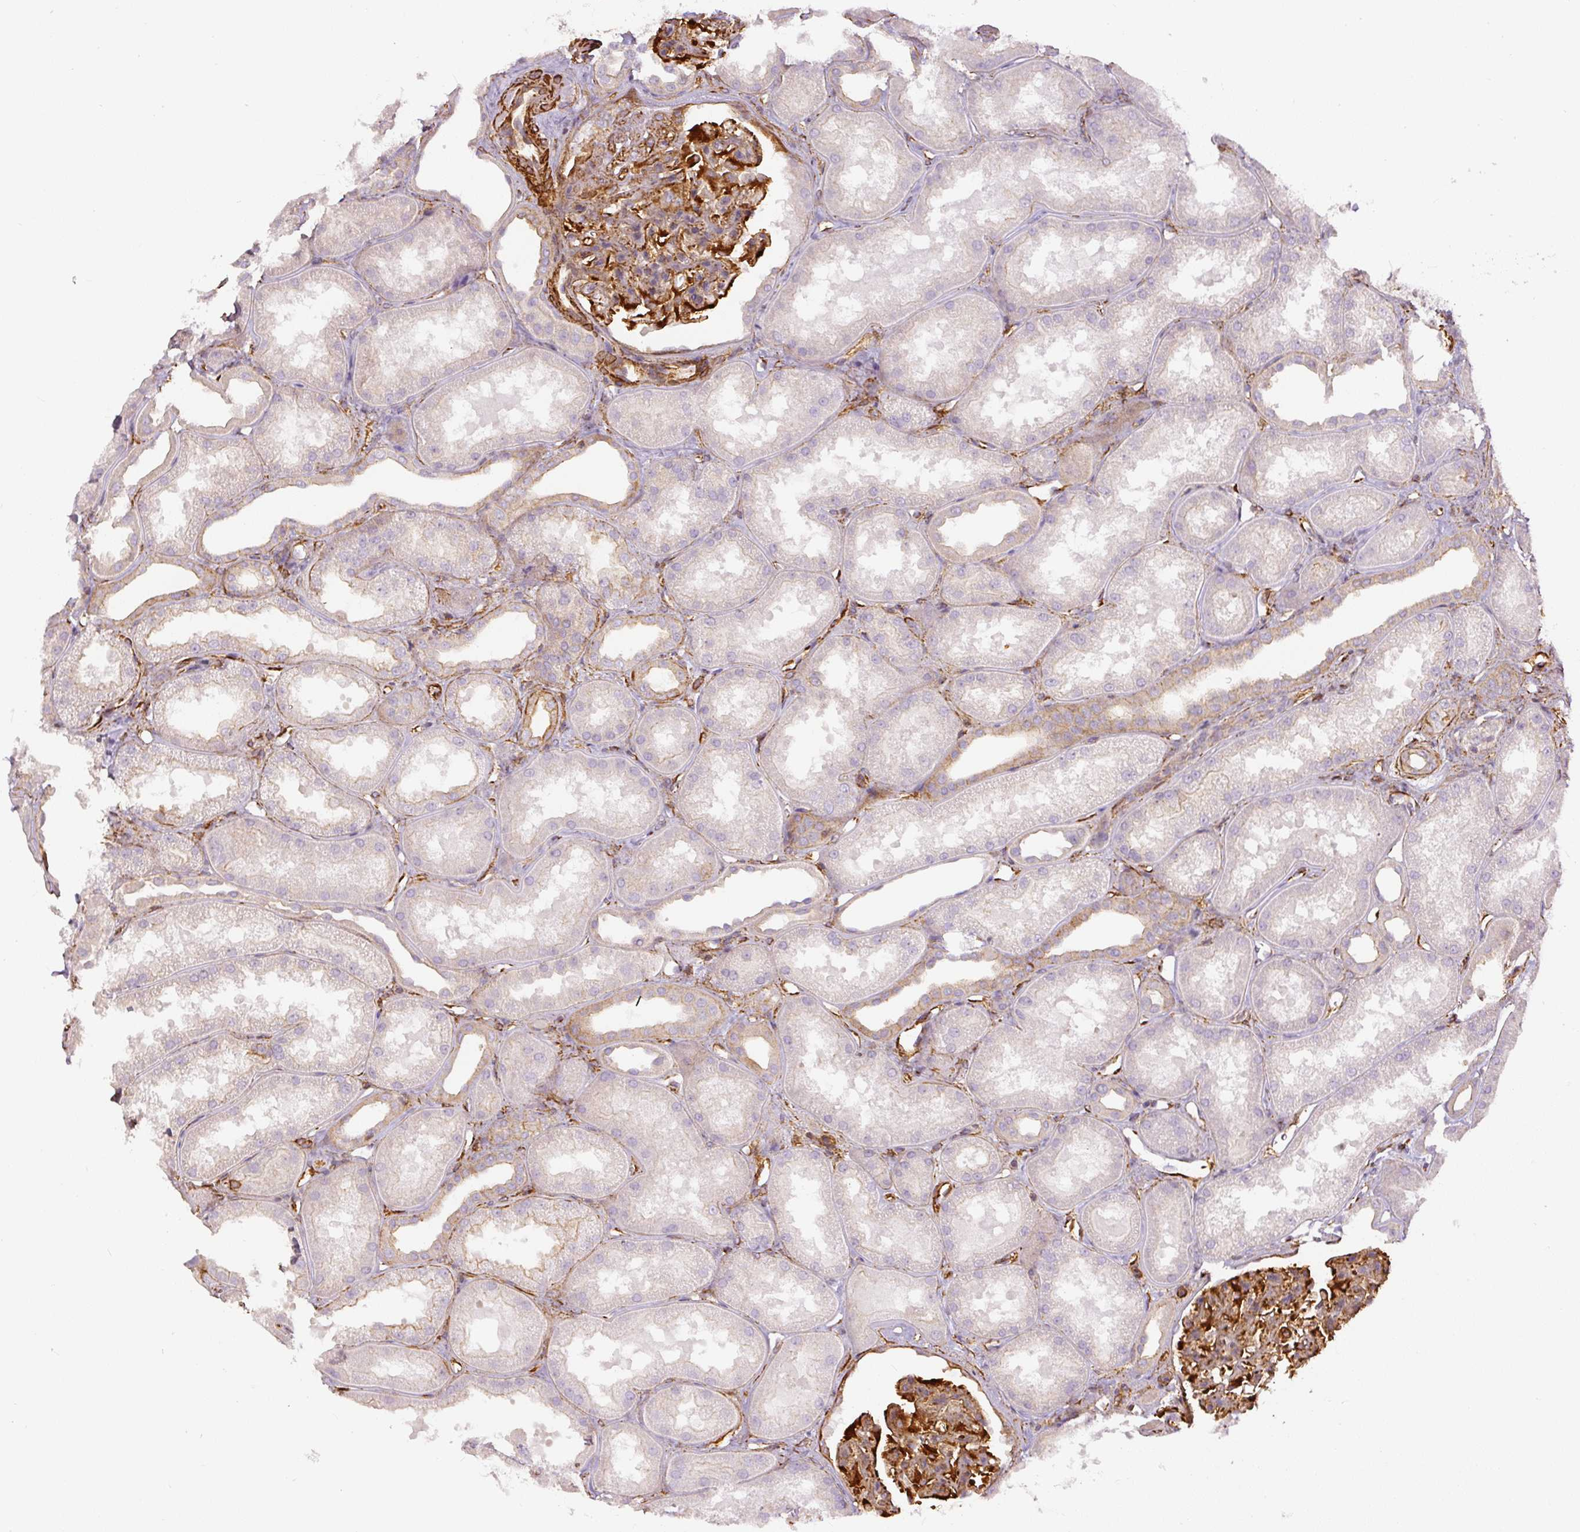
{"staining": {"intensity": "strong", "quantity": "25%-75%", "location": "cytoplasmic/membranous"}, "tissue": "kidney", "cell_type": "Cells in glomeruli", "image_type": "normal", "snomed": [{"axis": "morphology", "description": "Normal tissue, NOS"}, {"axis": "topography", "description": "Kidney"}], "caption": "Protein expression by immunohistochemistry displays strong cytoplasmic/membranous staining in about 25%-75% of cells in glomeruli in normal kidney.", "gene": "MYL12A", "patient": {"sex": "male", "age": 61}}